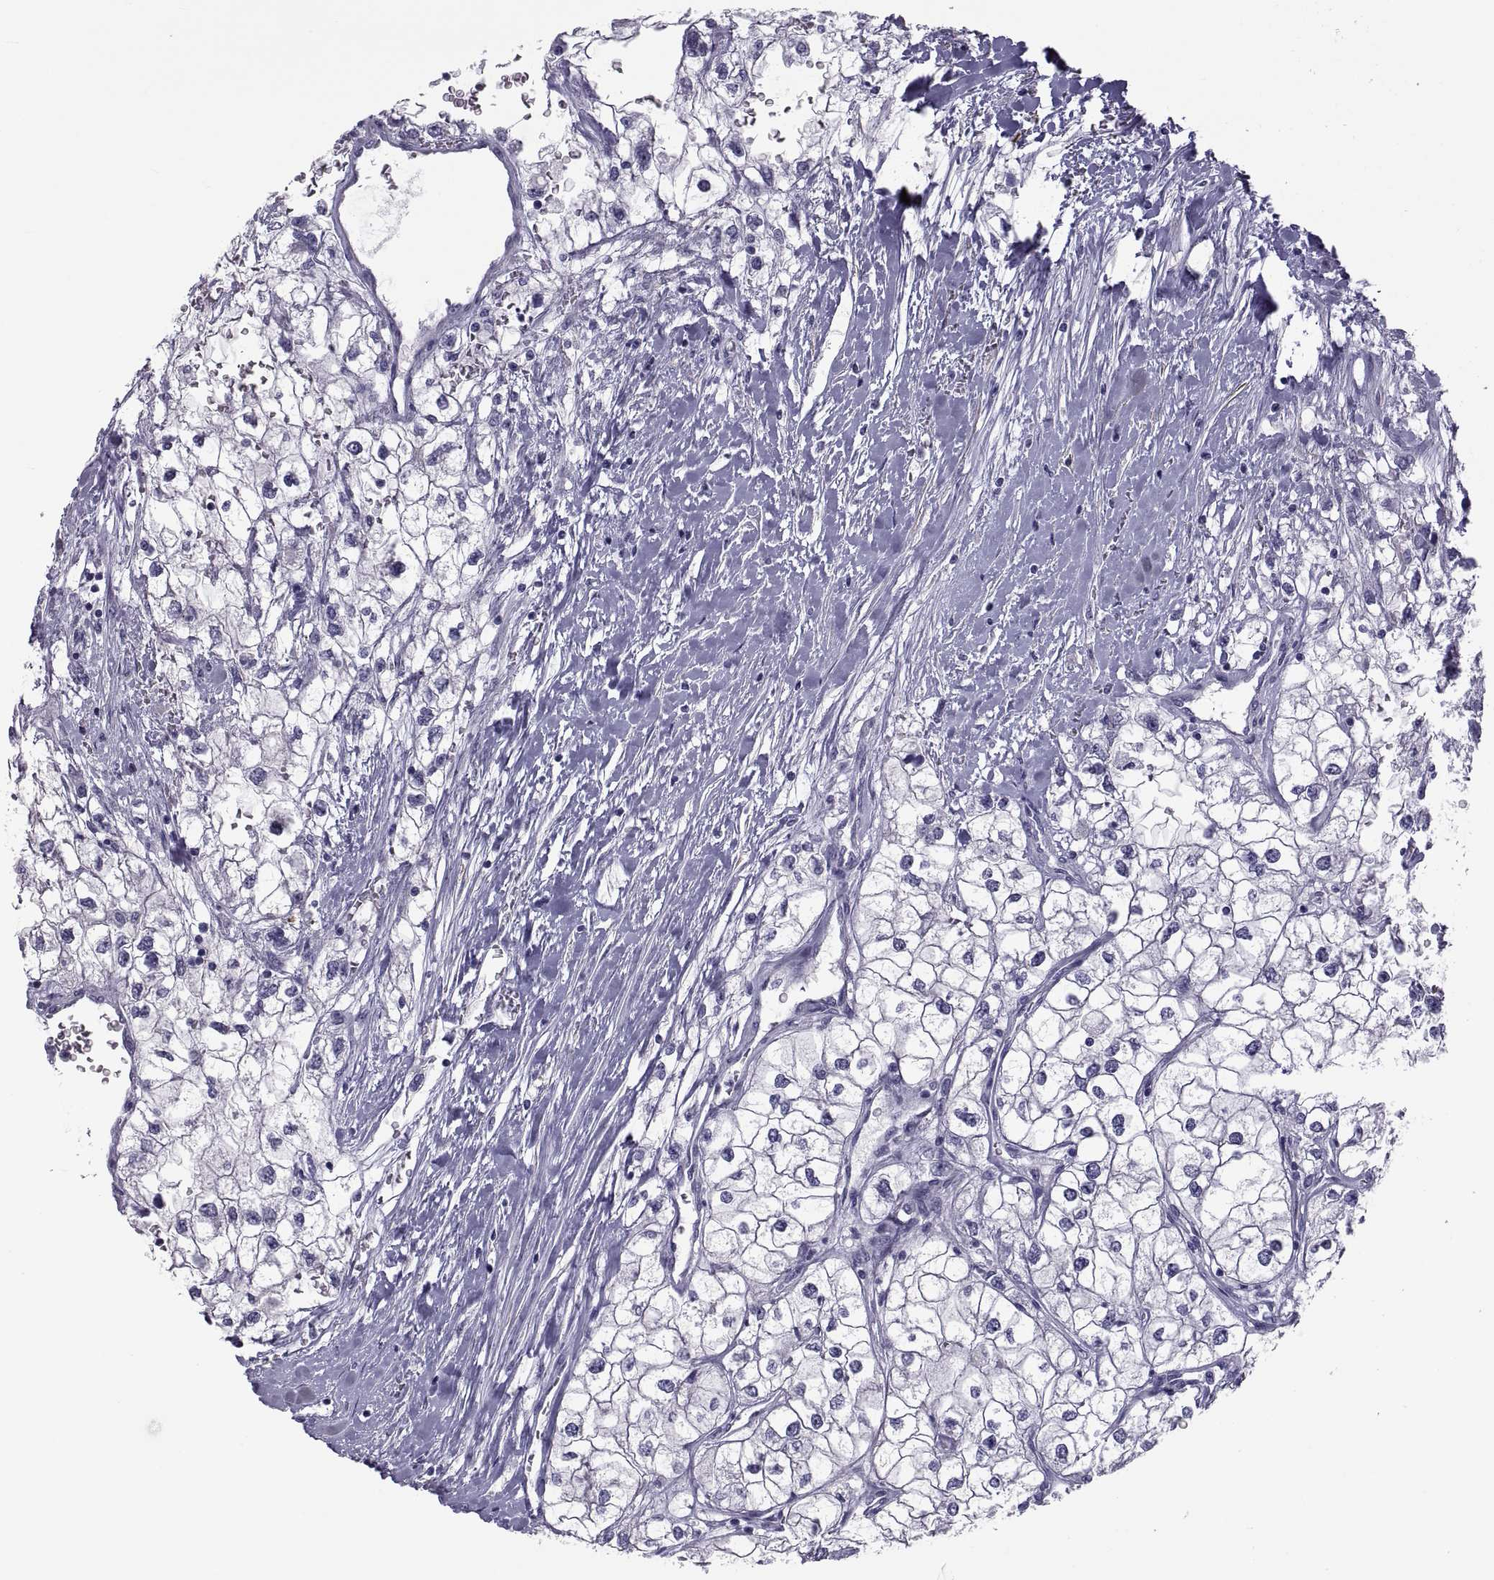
{"staining": {"intensity": "negative", "quantity": "none", "location": "none"}, "tissue": "renal cancer", "cell_type": "Tumor cells", "image_type": "cancer", "snomed": [{"axis": "morphology", "description": "Adenocarcinoma, NOS"}, {"axis": "topography", "description": "Kidney"}], "caption": "Immunohistochemical staining of human renal cancer shows no significant staining in tumor cells.", "gene": "MAGEB1", "patient": {"sex": "male", "age": 59}}